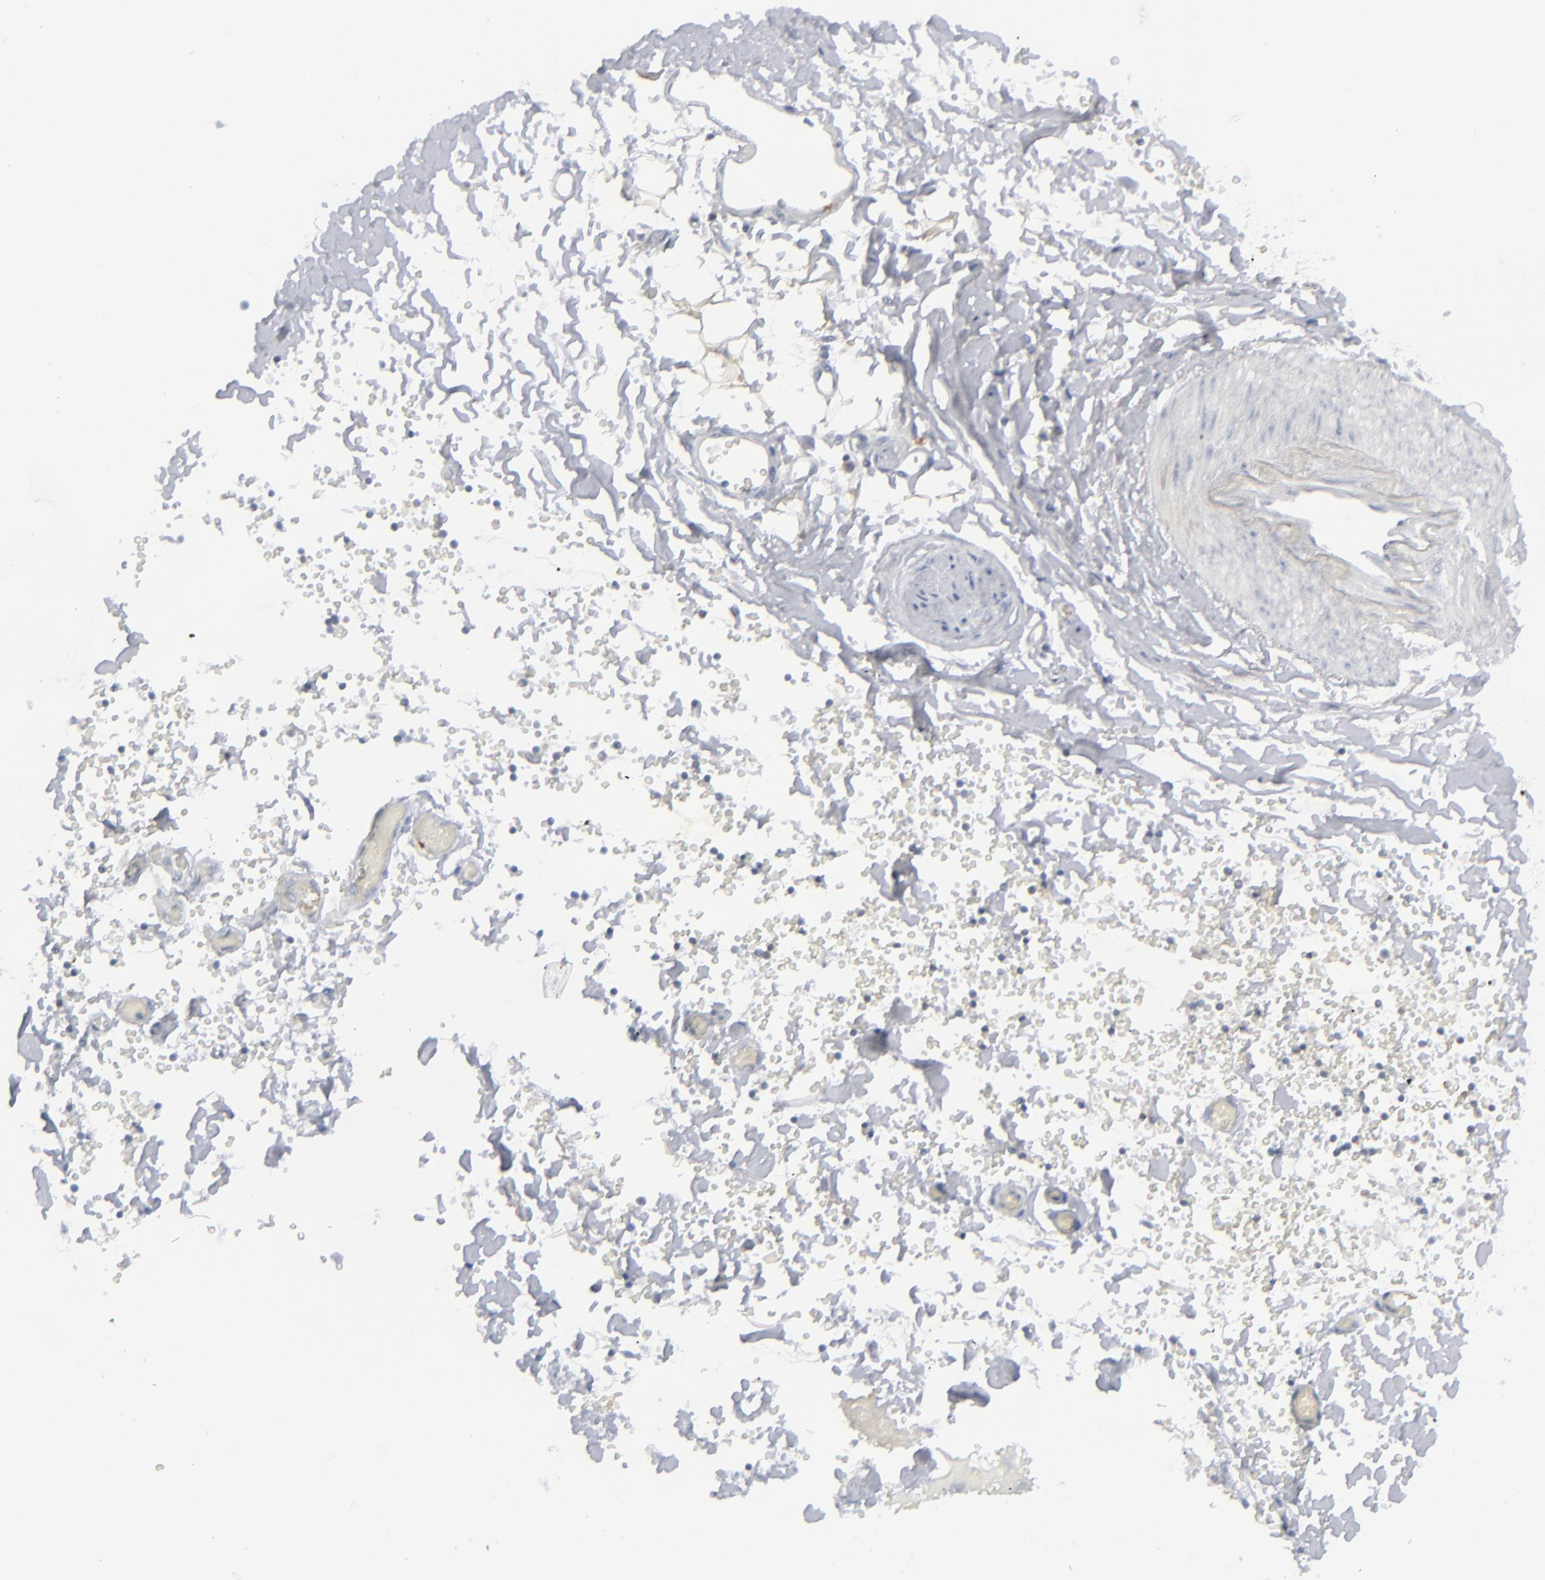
{"staining": {"intensity": "negative", "quantity": "none", "location": "none"}, "tissue": "adipose tissue", "cell_type": "Adipocytes", "image_type": "normal", "snomed": [{"axis": "morphology", "description": "Normal tissue, NOS"}, {"axis": "topography", "description": "Bronchus"}, {"axis": "topography", "description": "Lung"}], "caption": "This is an immunohistochemistry (IHC) photomicrograph of unremarkable human adipose tissue. There is no staining in adipocytes.", "gene": "NUP88", "patient": {"sex": "female", "age": 56}}